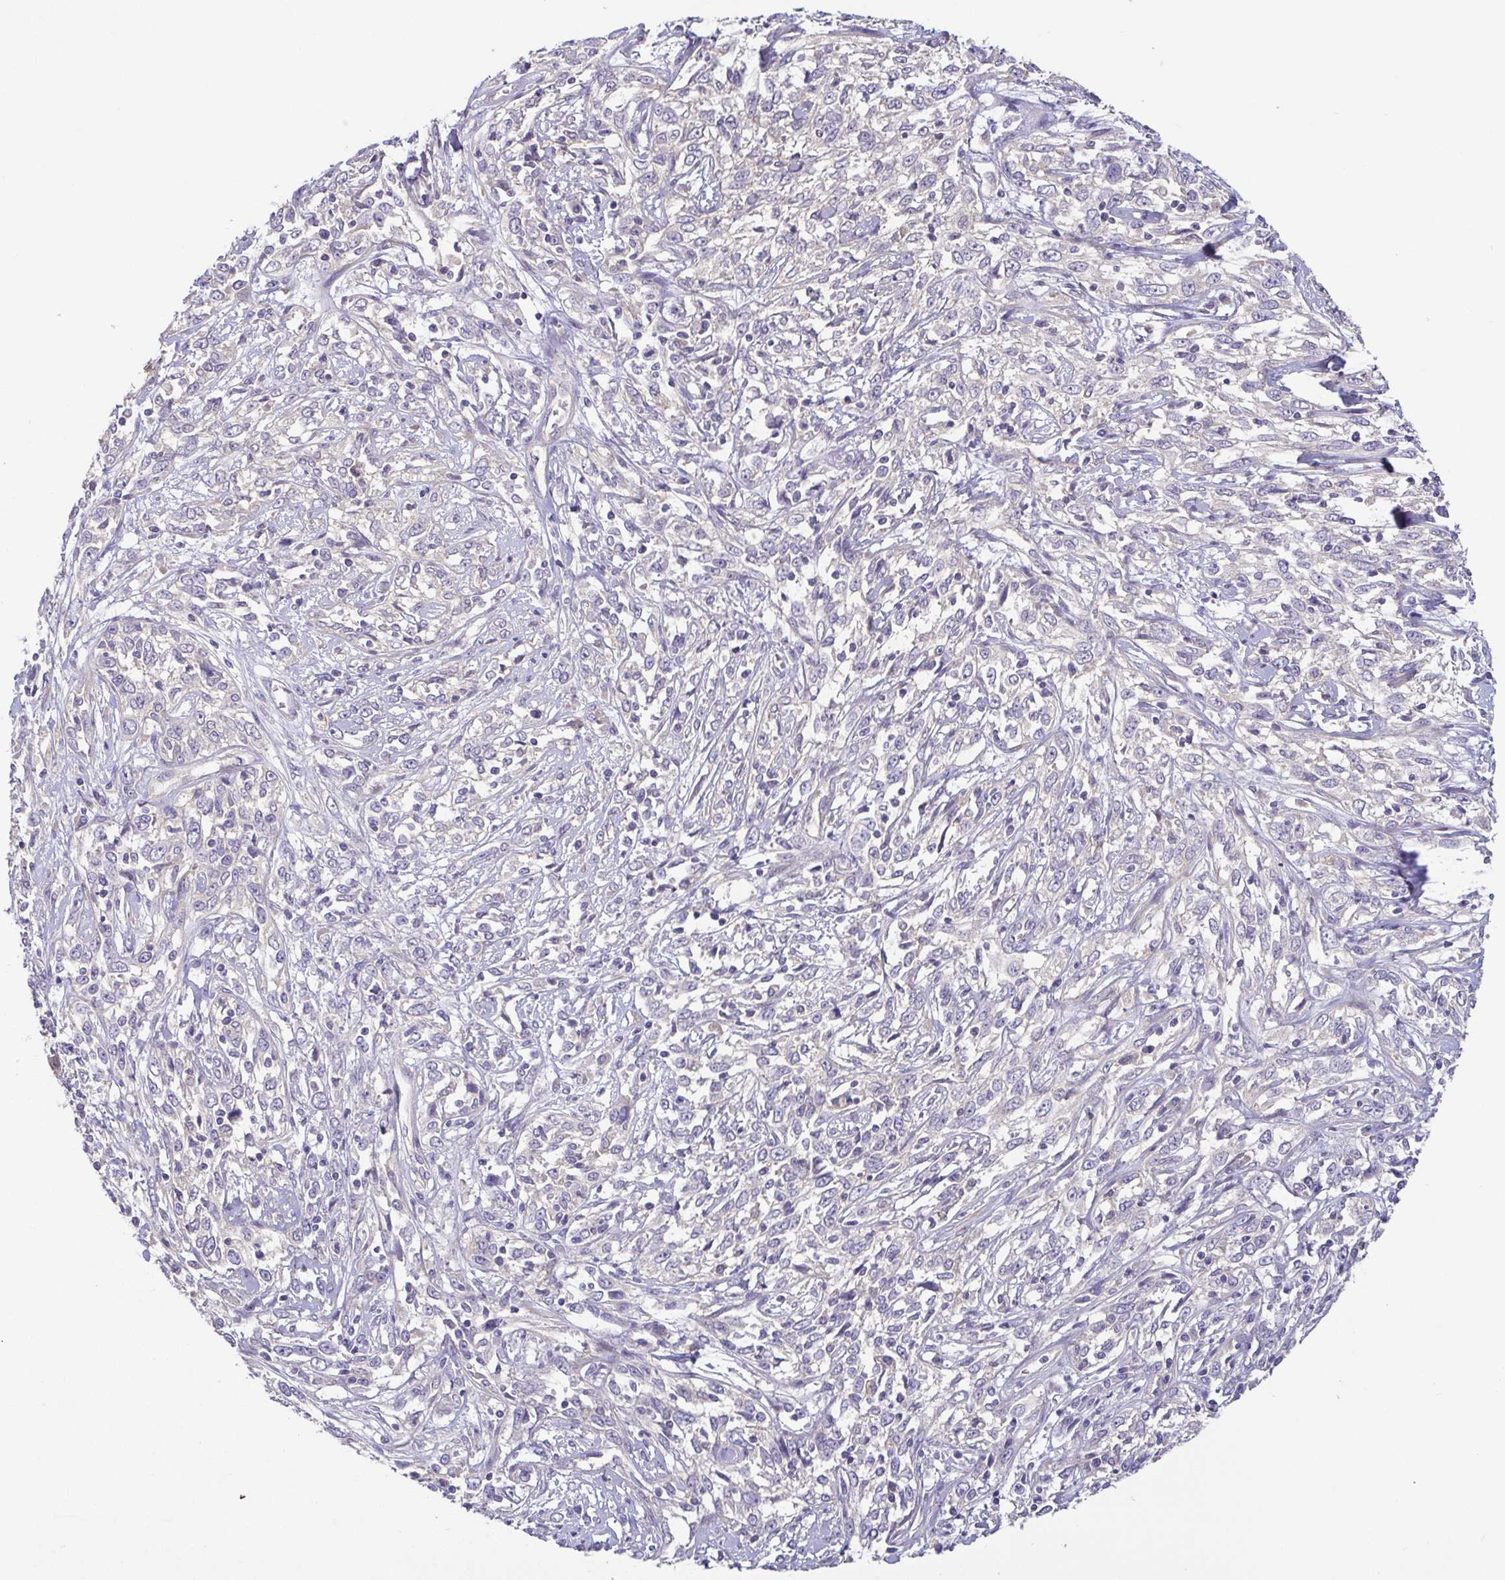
{"staining": {"intensity": "negative", "quantity": "none", "location": "none"}, "tissue": "cervical cancer", "cell_type": "Tumor cells", "image_type": "cancer", "snomed": [{"axis": "morphology", "description": "Adenocarcinoma, NOS"}, {"axis": "topography", "description": "Cervix"}], "caption": "Protein analysis of adenocarcinoma (cervical) reveals no significant expression in tumor cells.", "gene": "LMF2", "patient": {"sex": "female", "age": 40}}